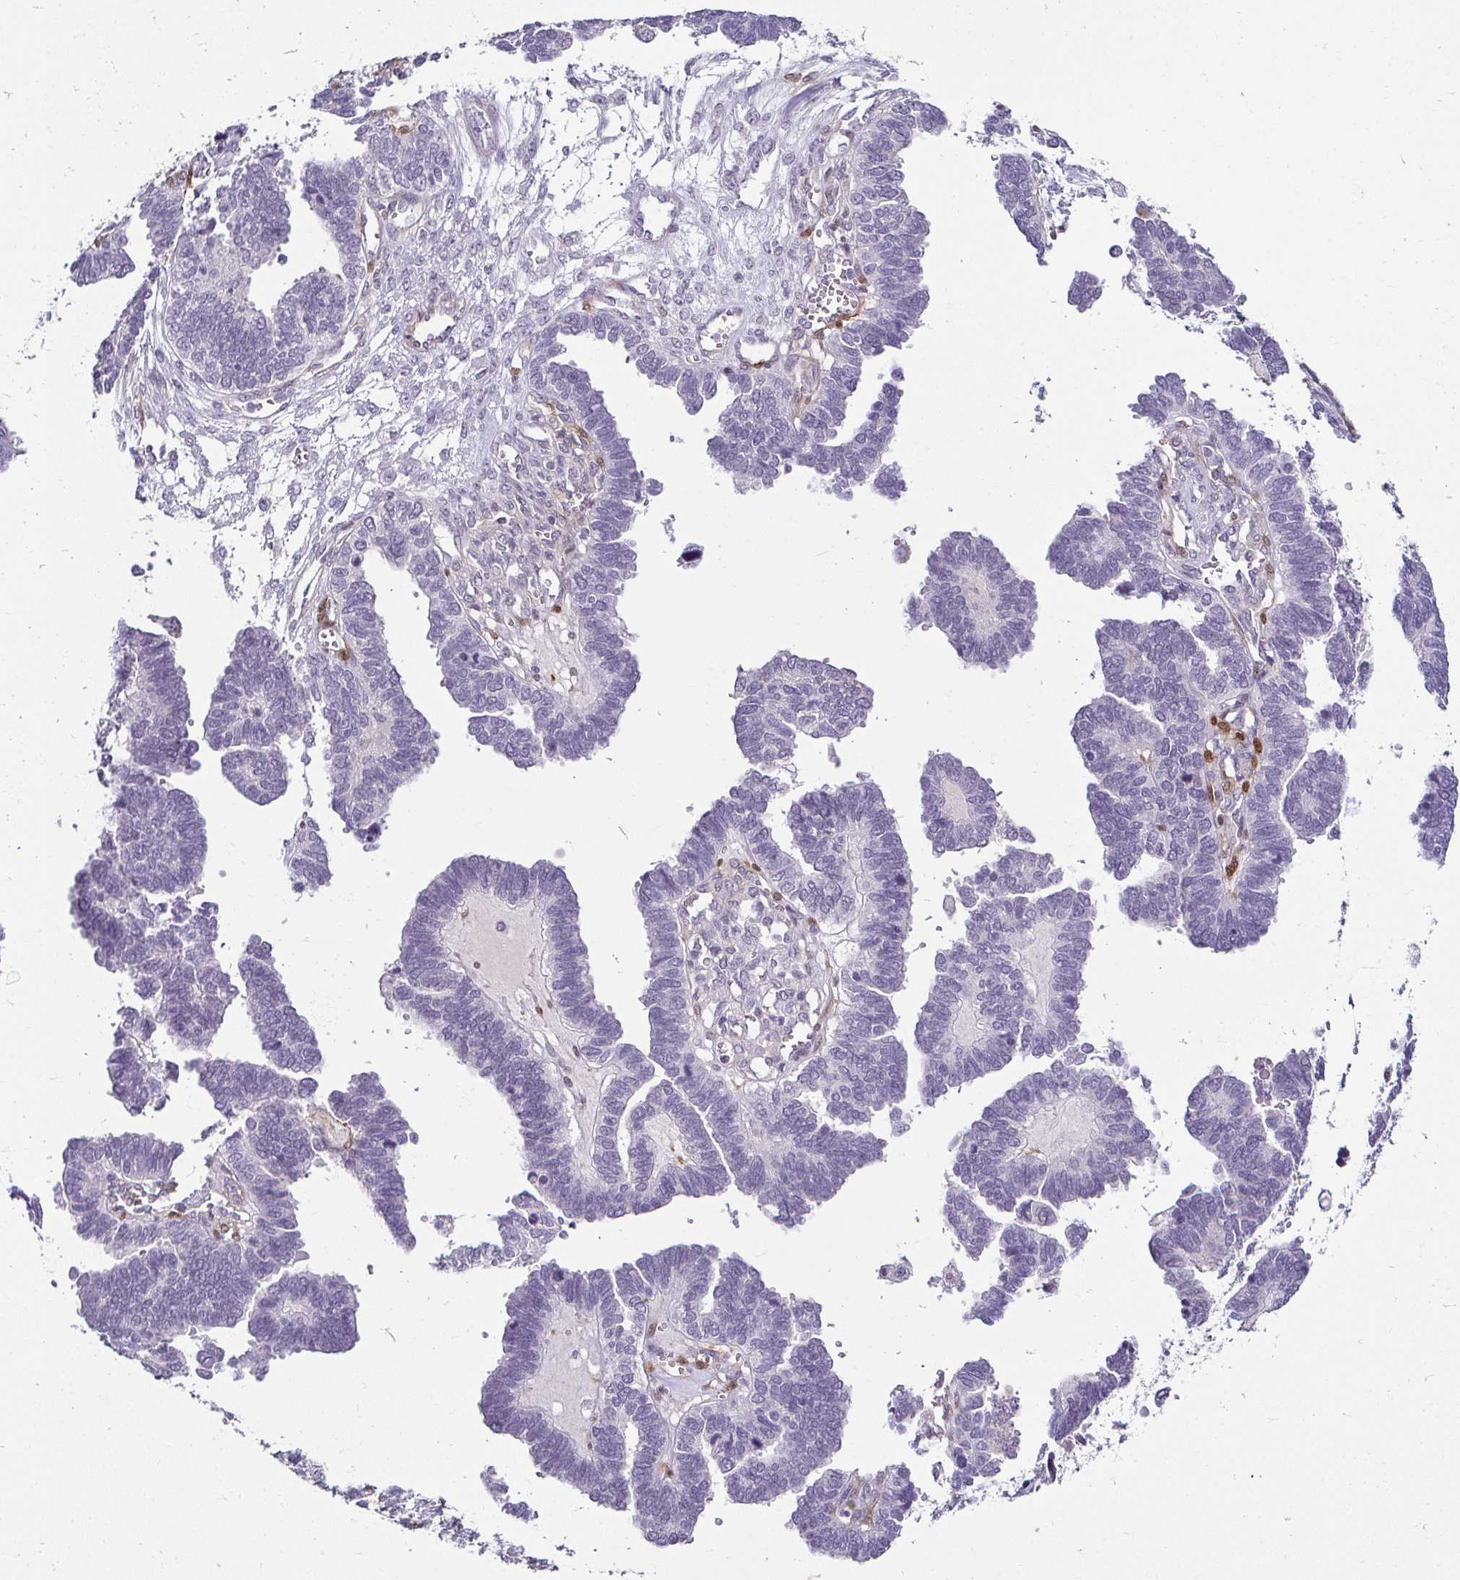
{"staining": {"intensity": "negative", "quantity": "none", "location": "none"}, "tissue": "ovarian cancer", "cell_type": "Tumor cells", "image_type": "cancer", "snomed": [{"axis": "morphology", "description": "Cystadenocarcinoma, serous, NOS"}, {"axis": "topography", "description": "Ovary"}], "caption": "Immunohistochemical staining of ovarian cancer displays no significant staining in tumor cells. (Immunohistochemistry (ihc), brightfield microscopy, high magnification).", "gene": "HOPX", "patient": {"sex": "female", "age": 51}}